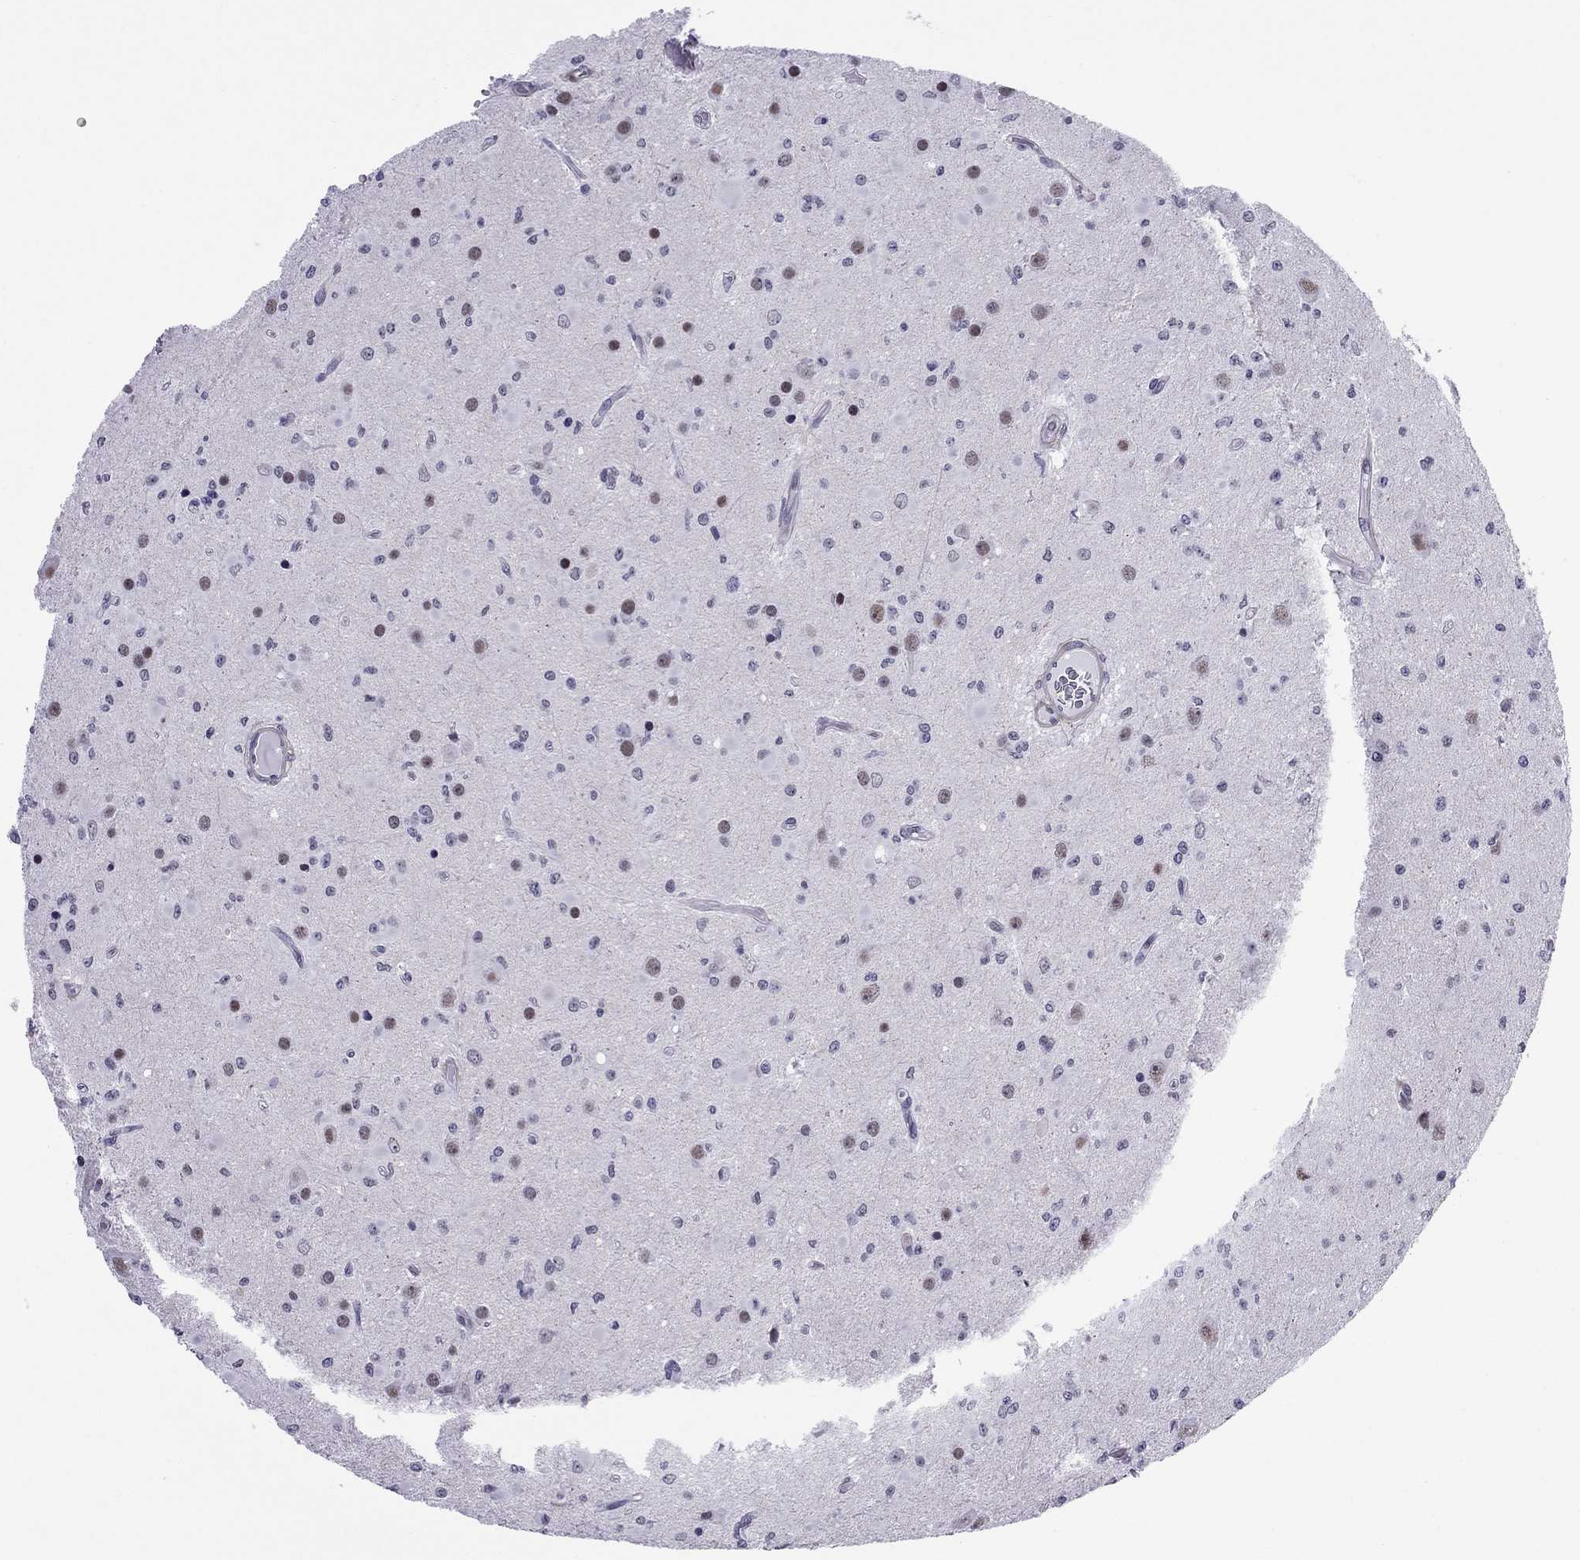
{"staining": {"intensity": "negative", "quantity": "none", "location": "none"}, "tissue": "glioma", "cell_type": "Tumor cells", "image_type": "cancer", "snomed": [{"axis": "morphology", "description": "Glioma, malignant, Low grade"}, {"axis": "topography", "description": "Brain"}], "caption": "Immunohistochemistry (IHC) image of malignant low-grade glioma stained for a protein (brown), which reveals no expression in tumor cells. (Brightfield microscopy of DAB (3,3'-diaminobenzidine) IHC at high magnification).", "gene": "ZNF646", "patient": {"sex": "female", "age": 45}}